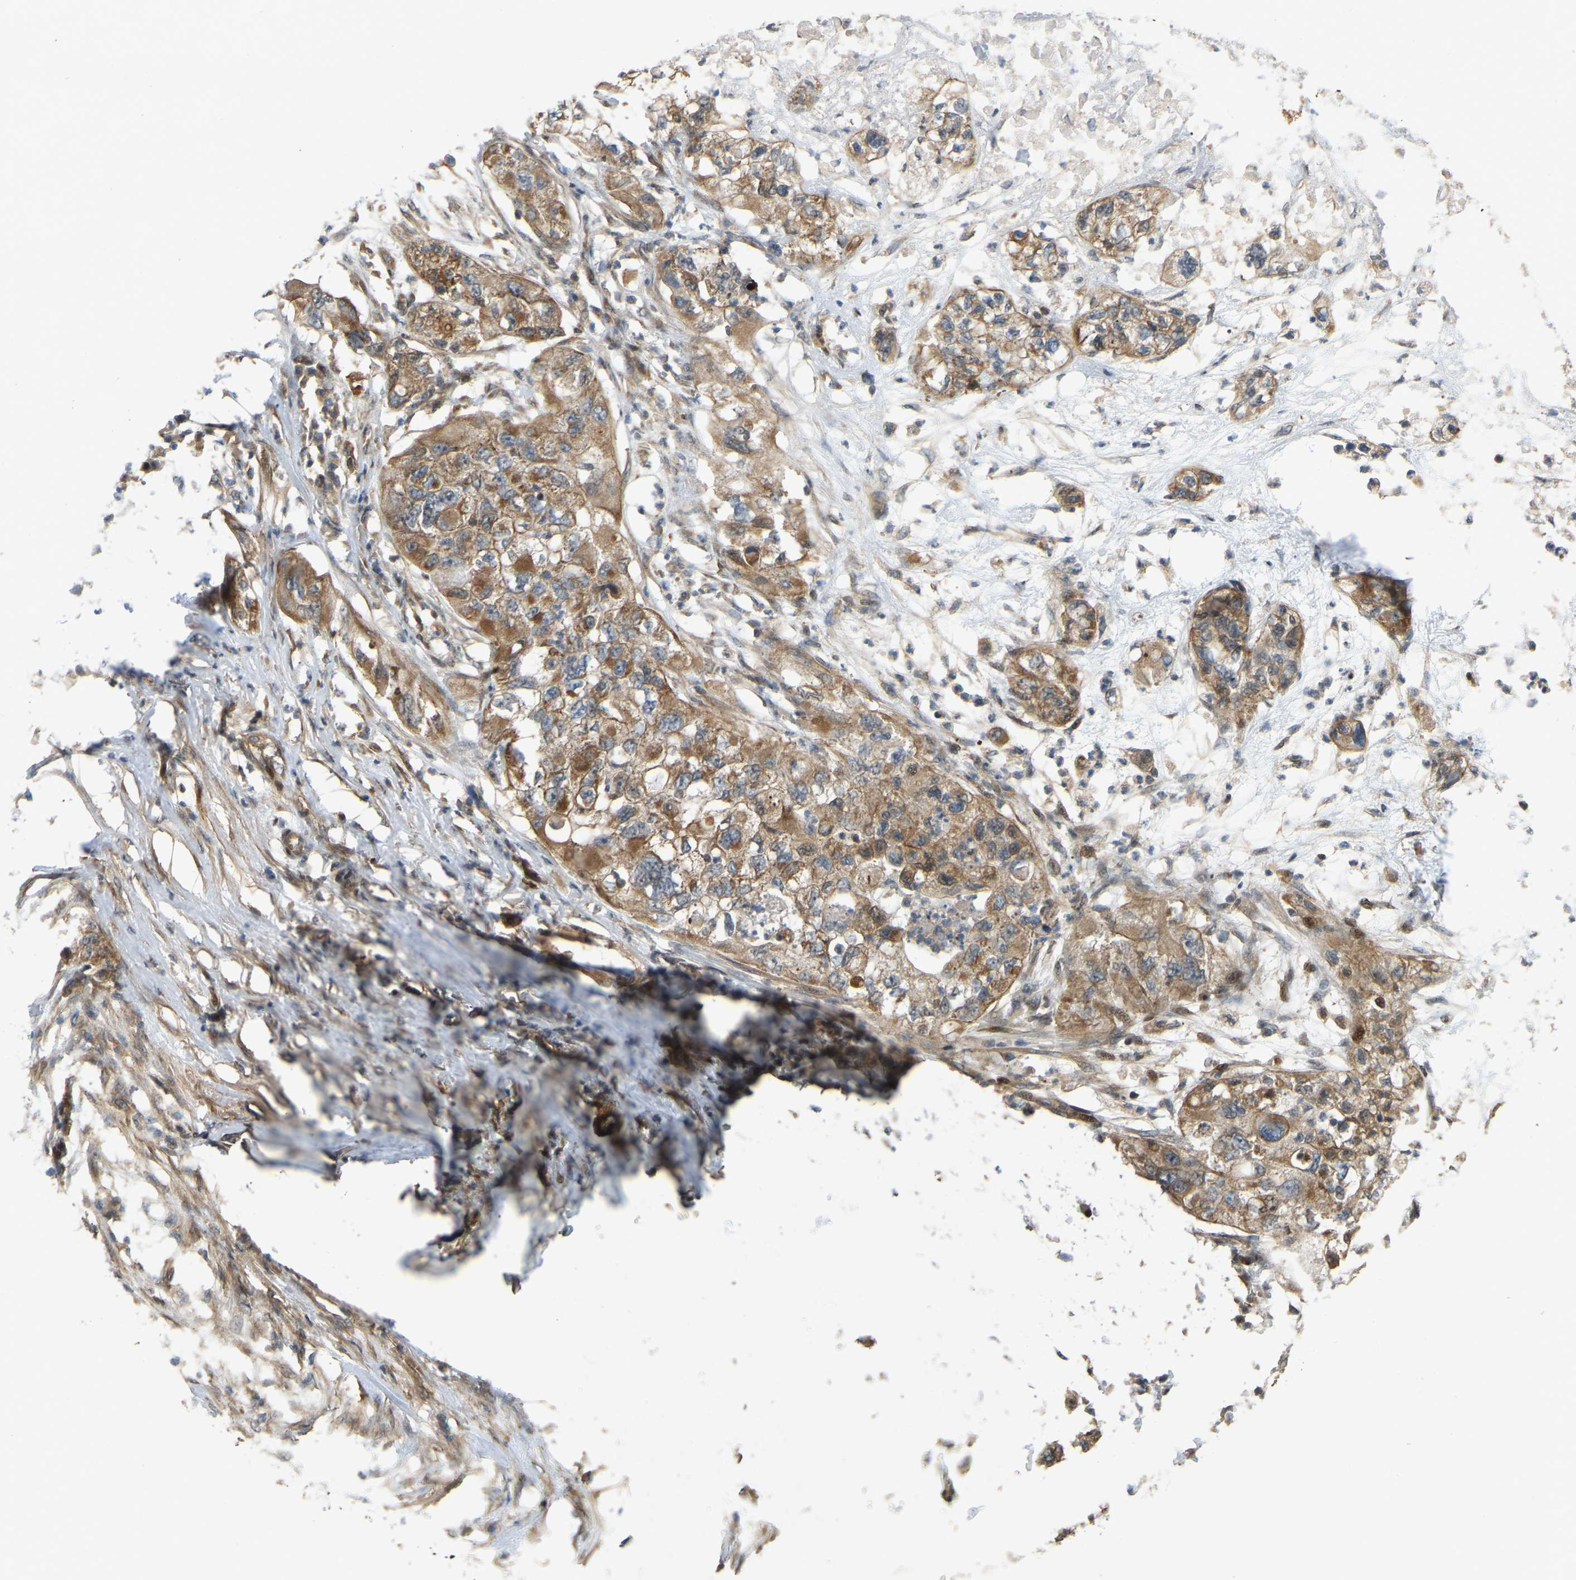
{"staining": {"intensity": "moderate", "quantity": ">75%", "location": "cytoplasmic/membranous"}, "tissue": "pancreatic cancer", "cell_type": "Tumor cells", "image_type": "cancer", "snomed": [{"axis": "morphology", "description": "Adenocarcinoma, NOS"}, {"axis": "topography", "description": "Pancreas"}], "caption": "Brown immunohistochemical staining in pancreatic cancer demonstrates moderate cytoplasmic/membranous expression in about >75% of tumor cells.", "gene": "C21orf91", "patient": {"sex": "female", "age": 78}}